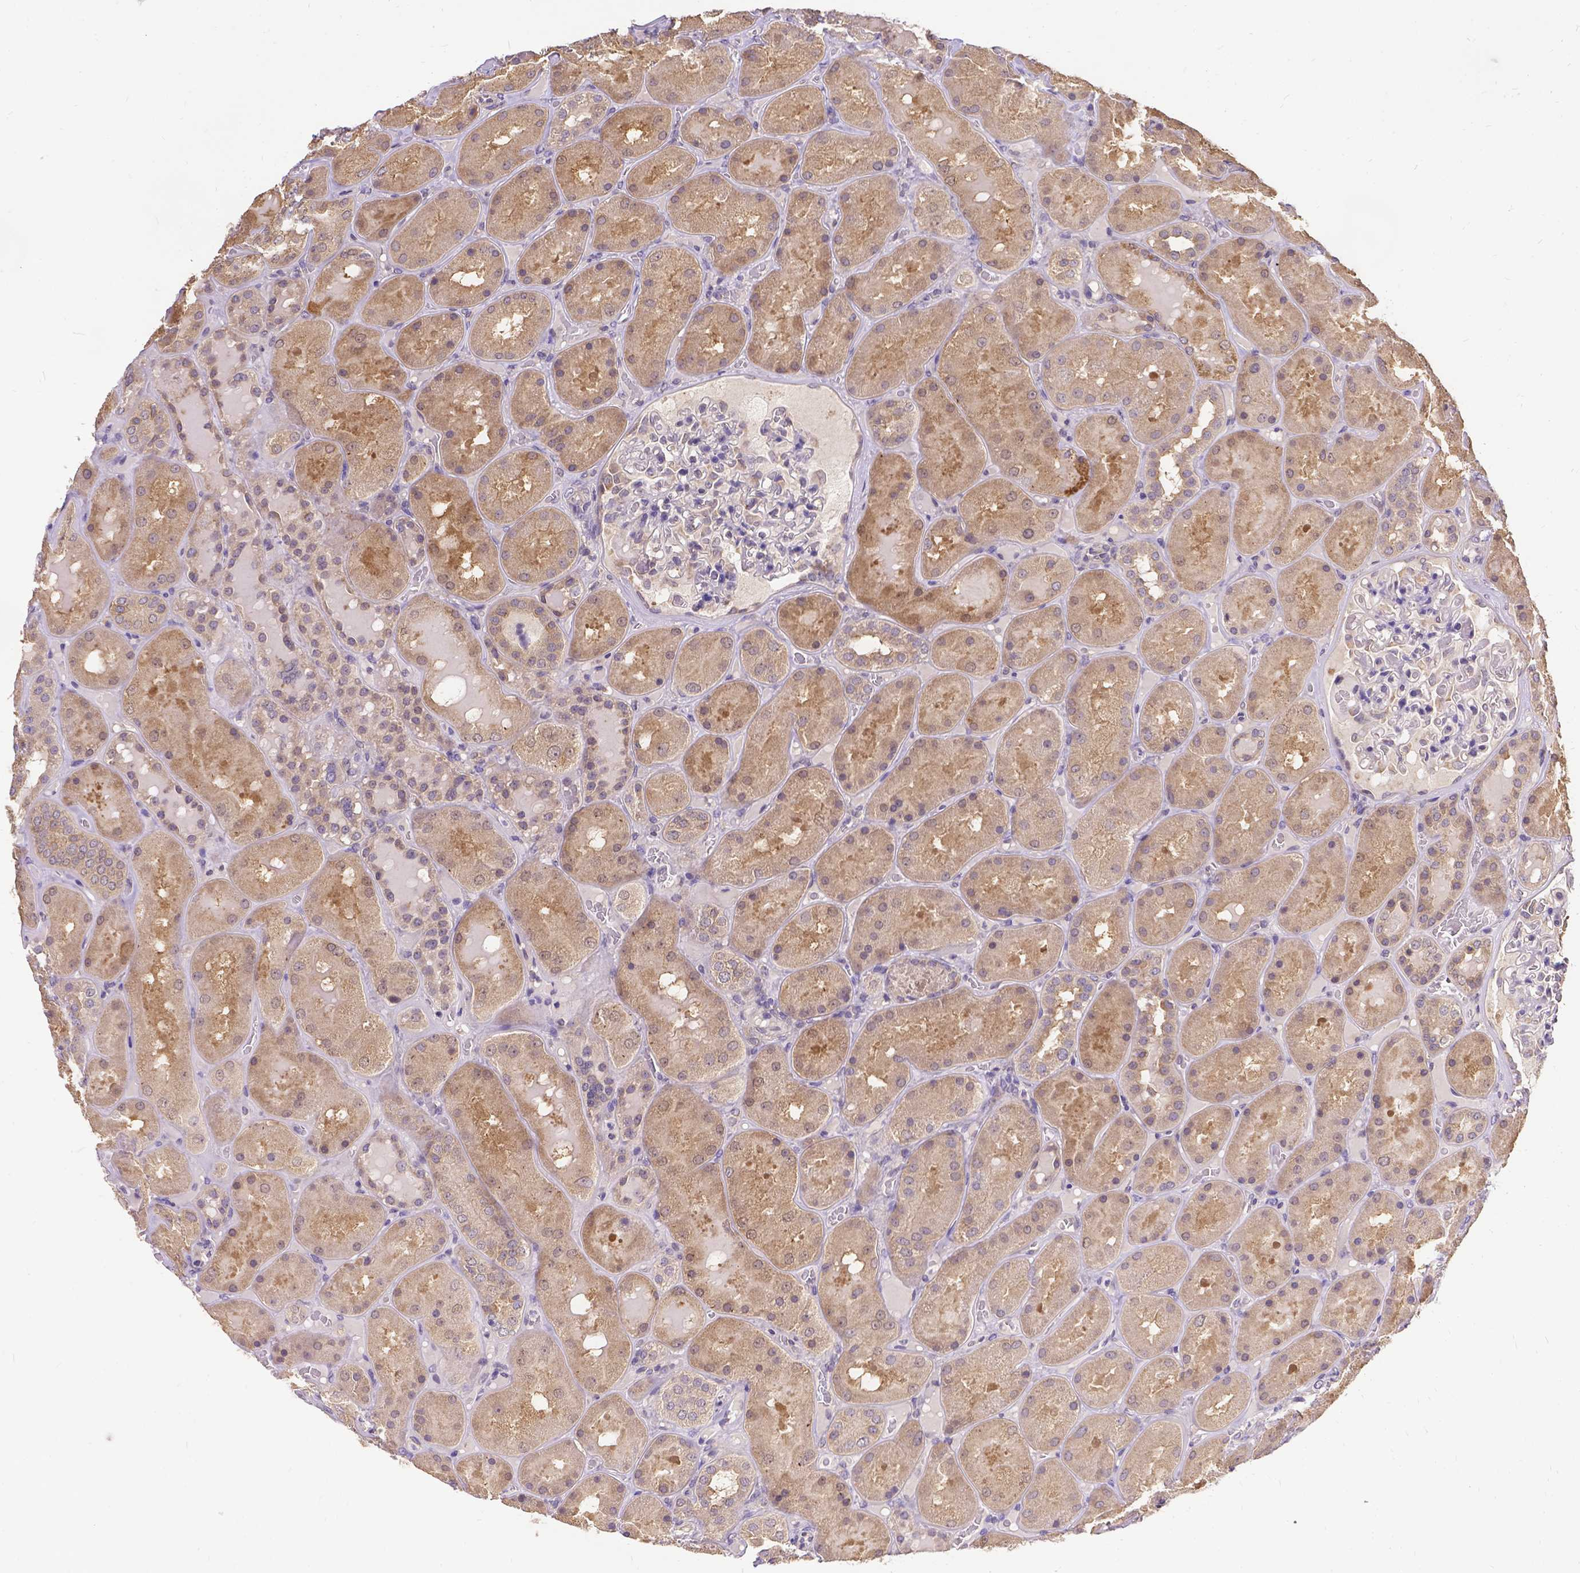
{"staining": {"intensity": "weak", "quantity": "<25%", "location": "cytoplasmic/membranous"}, "tissue": "kidney", "cell_type": "Cells in glomeruli", "image_type": "normal", "snomed": [{"axis": "morphology", "description": "Normal tissue, NOS"}, {"axis": "topography", "description": "Kidney"}], "caption": "An immunohistochemistry (IHC) micrograph of benign kidney is shown. There is no staining in cells in glomeruli of kidney. The staining is performed using DAB (3,3'-diaminobenzidine) brown chromogen with nuclei counter-stained in using hematoxylin.", "gene": "DENND6A", "patient": {"sex": "male", "age": 73}}